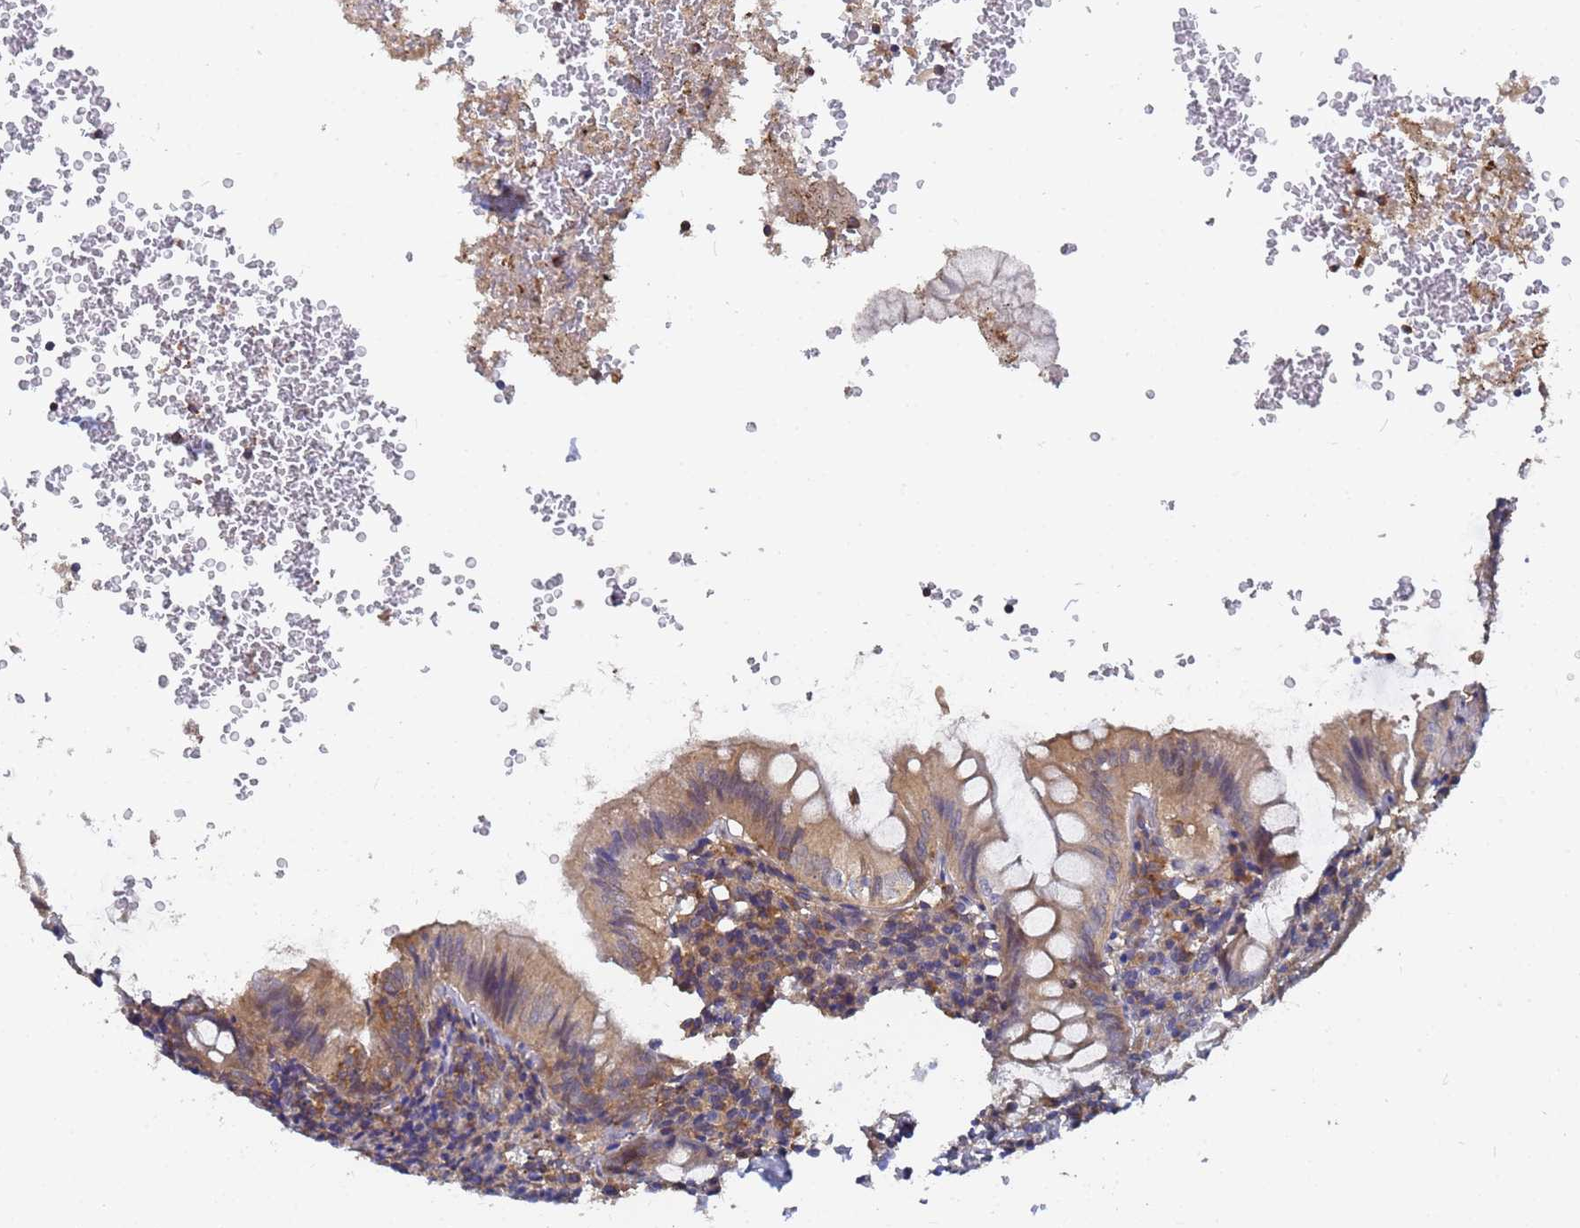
{"staining": {"intensity": "moderate", "quantity": ">75%", "location": "cytoplasmic/membranous"}, "tissue": "appendix", "cell_type": "Glandular cells", "image_type": "normal", "snomed": [{"axis": "morphology", "description": "Normal tissue, NOS"}, {"axis": "topography", "description": "Appendix"}], "caption": "Immunohistochemical staining of benign appendix shows >75% levels of moderate cytoplasmic/membranous protein staining in approximately >75% of glandular cells. (Stains: DAB (3,3'-diaminobenzidine) in brown, nuclei in blue, Microscopy: brightfield microscopy at high magnification).", "gene": "ALS2CL", "patient": {"sex": "male", "age": 8}}